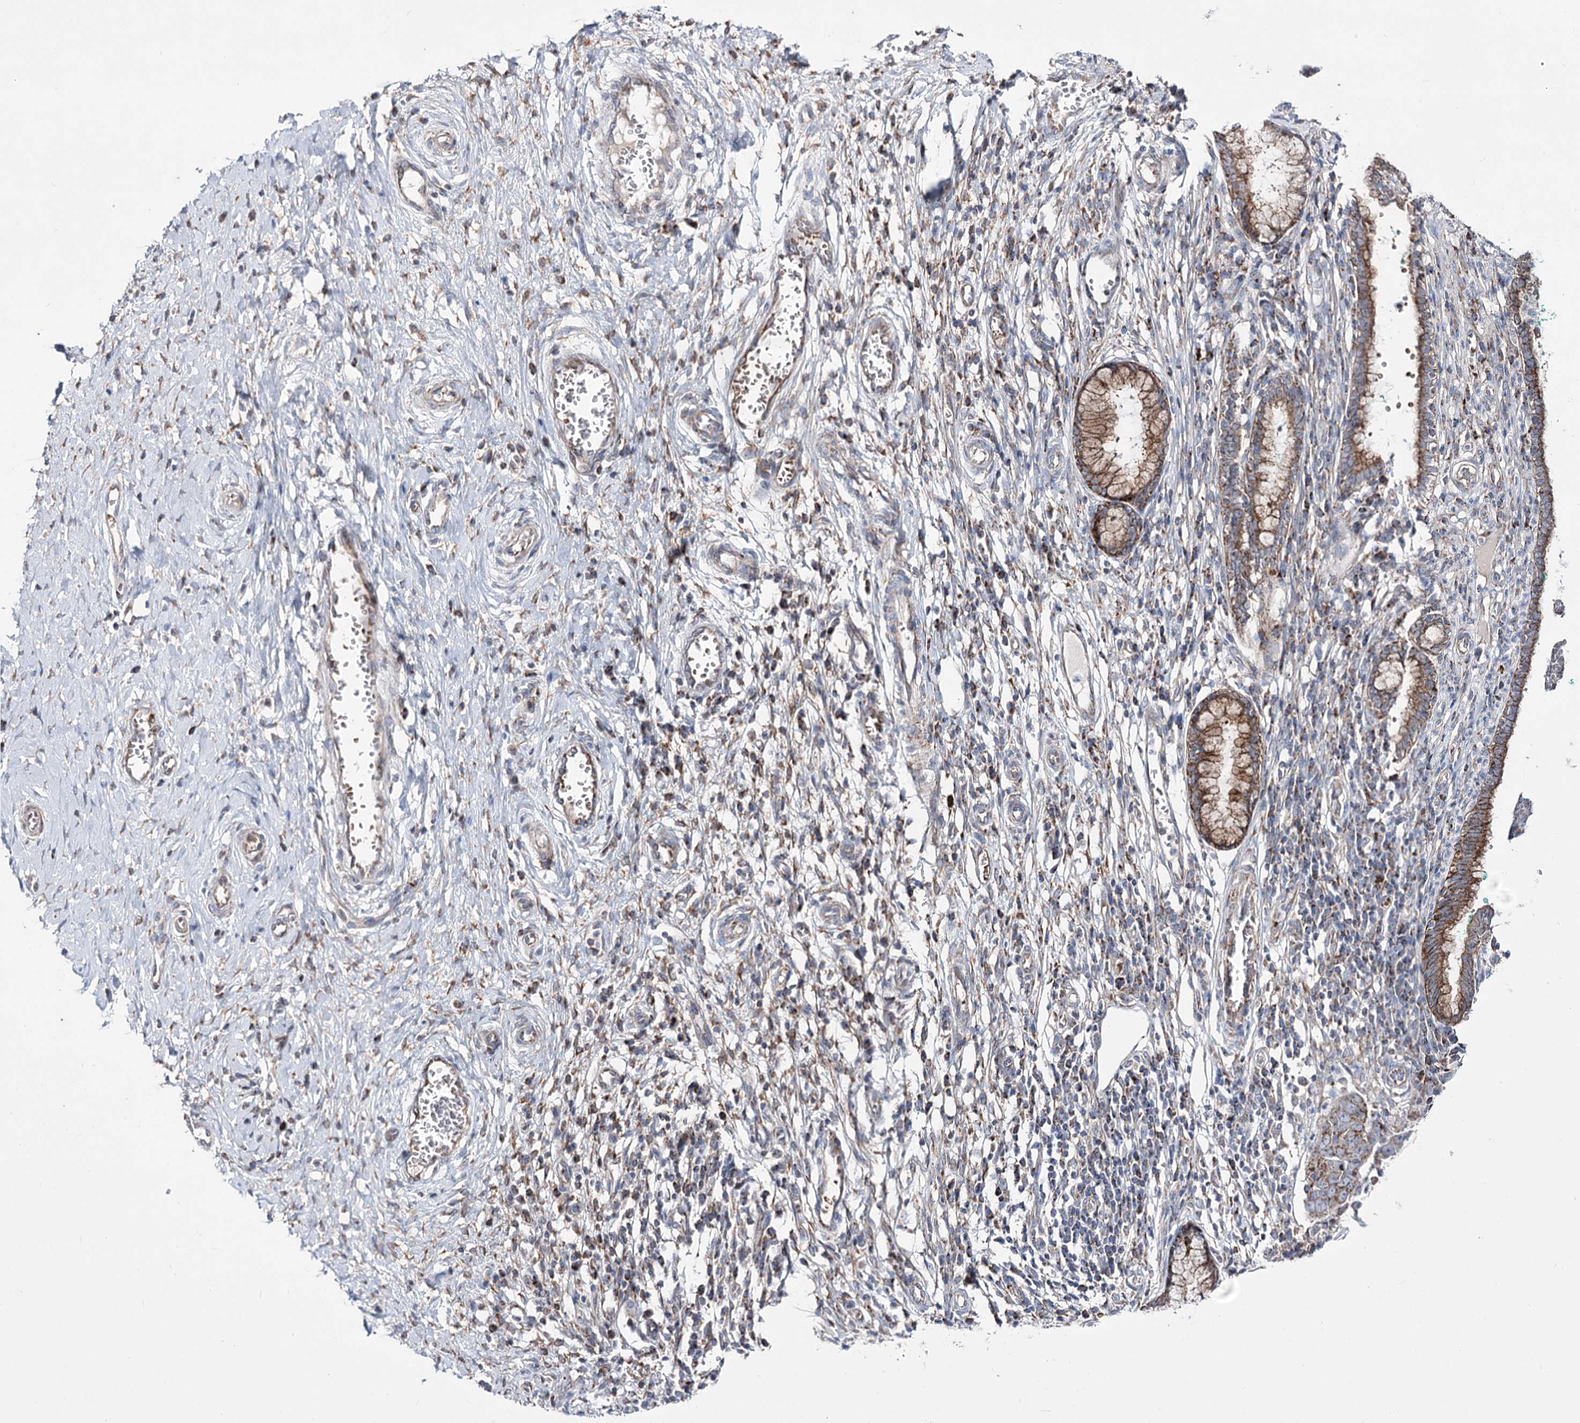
{"staining": {"intensity": "moderate", "quantity": "25%-75%", "location": "cytoplasmic/membranous"}, "tissue": "cervix", "cell_type": "Glandular cells", "image_type": "normal", "snomed": [{"axis": "morphology", "description": "Normal tissue, NOS"}, {"axis": "morphology", "description": "Adenocarcinoma, NOS"}, {"axis": "topography", "description": "Cervix"}], "caption": "Benign cervix shows moderate cytoplasmic/membranous positivity in about 25%-75% of glandular cells, visualized by immunohistochemistry. The staining is performed using DAB (3,3'-diaminobenzidine) brown chromogen to label protein expression. The nuclei are counter-stained blue using hematoxylin.", "gene": "OSBPL5", "patient": {"sex": "female", "age": 29}}